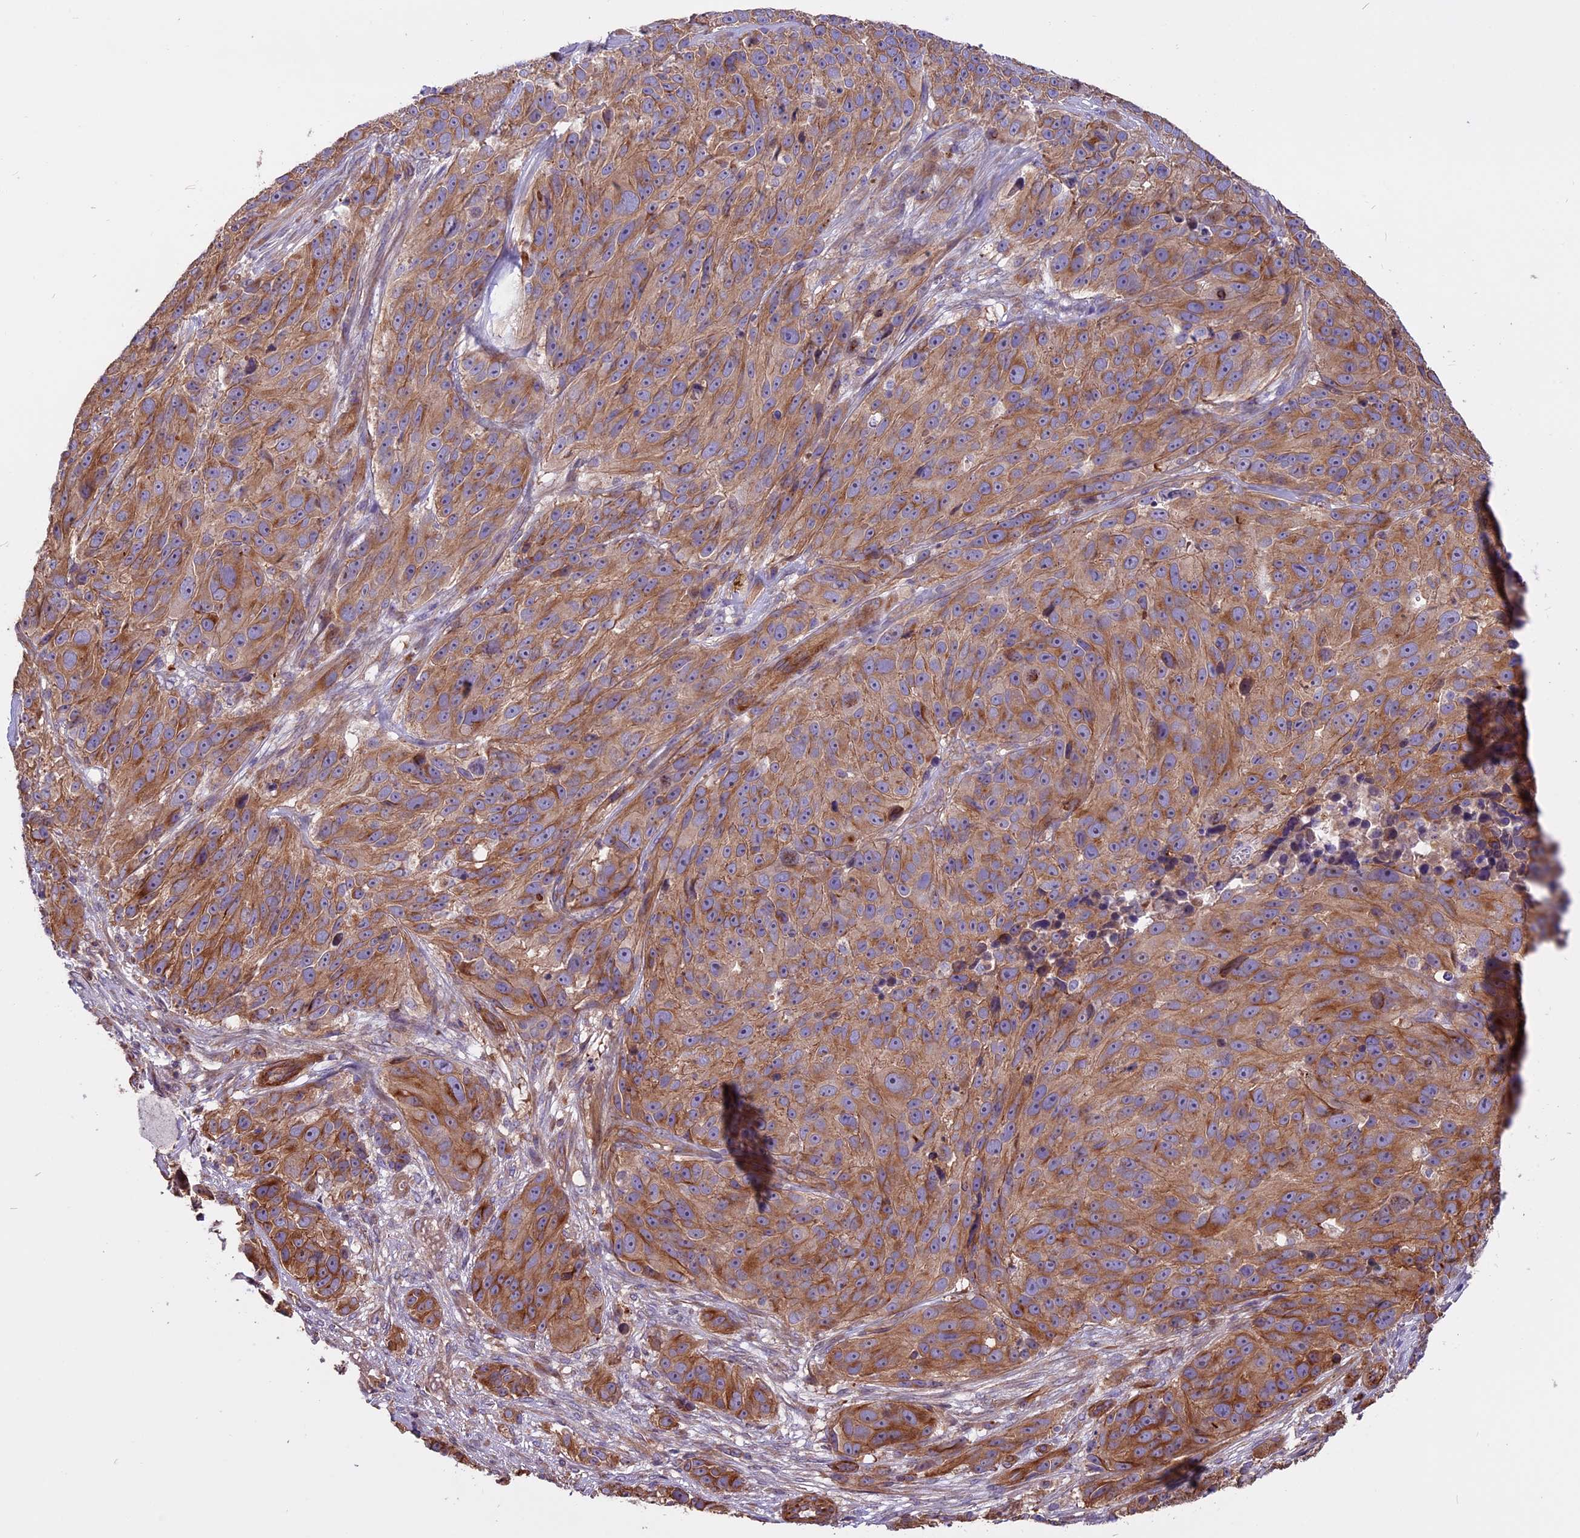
{"staining": {"intensity": "moderate", "quantity": ">75%", "location": "cytoplasmic/membranous"}, "tissue": "melanoma", "cell_type": "Tumor cells", "image_type": "cancer", "snomed": [{"axis": "morphology", "description": "Malignant melanoma, NOS"}, {"axis": "topography", "description": "Skin"}], "caption": "A brown stain highlights moderate cytoplasmic/membranous positivity of a protein in malignant melanoma tumor cells. (DAB (3,3'-diaminobenzidine) IHC with brightfield microscopy, high magnification).", "gene": "ANO3", "patient": {"sex": "male", "age": 84}}